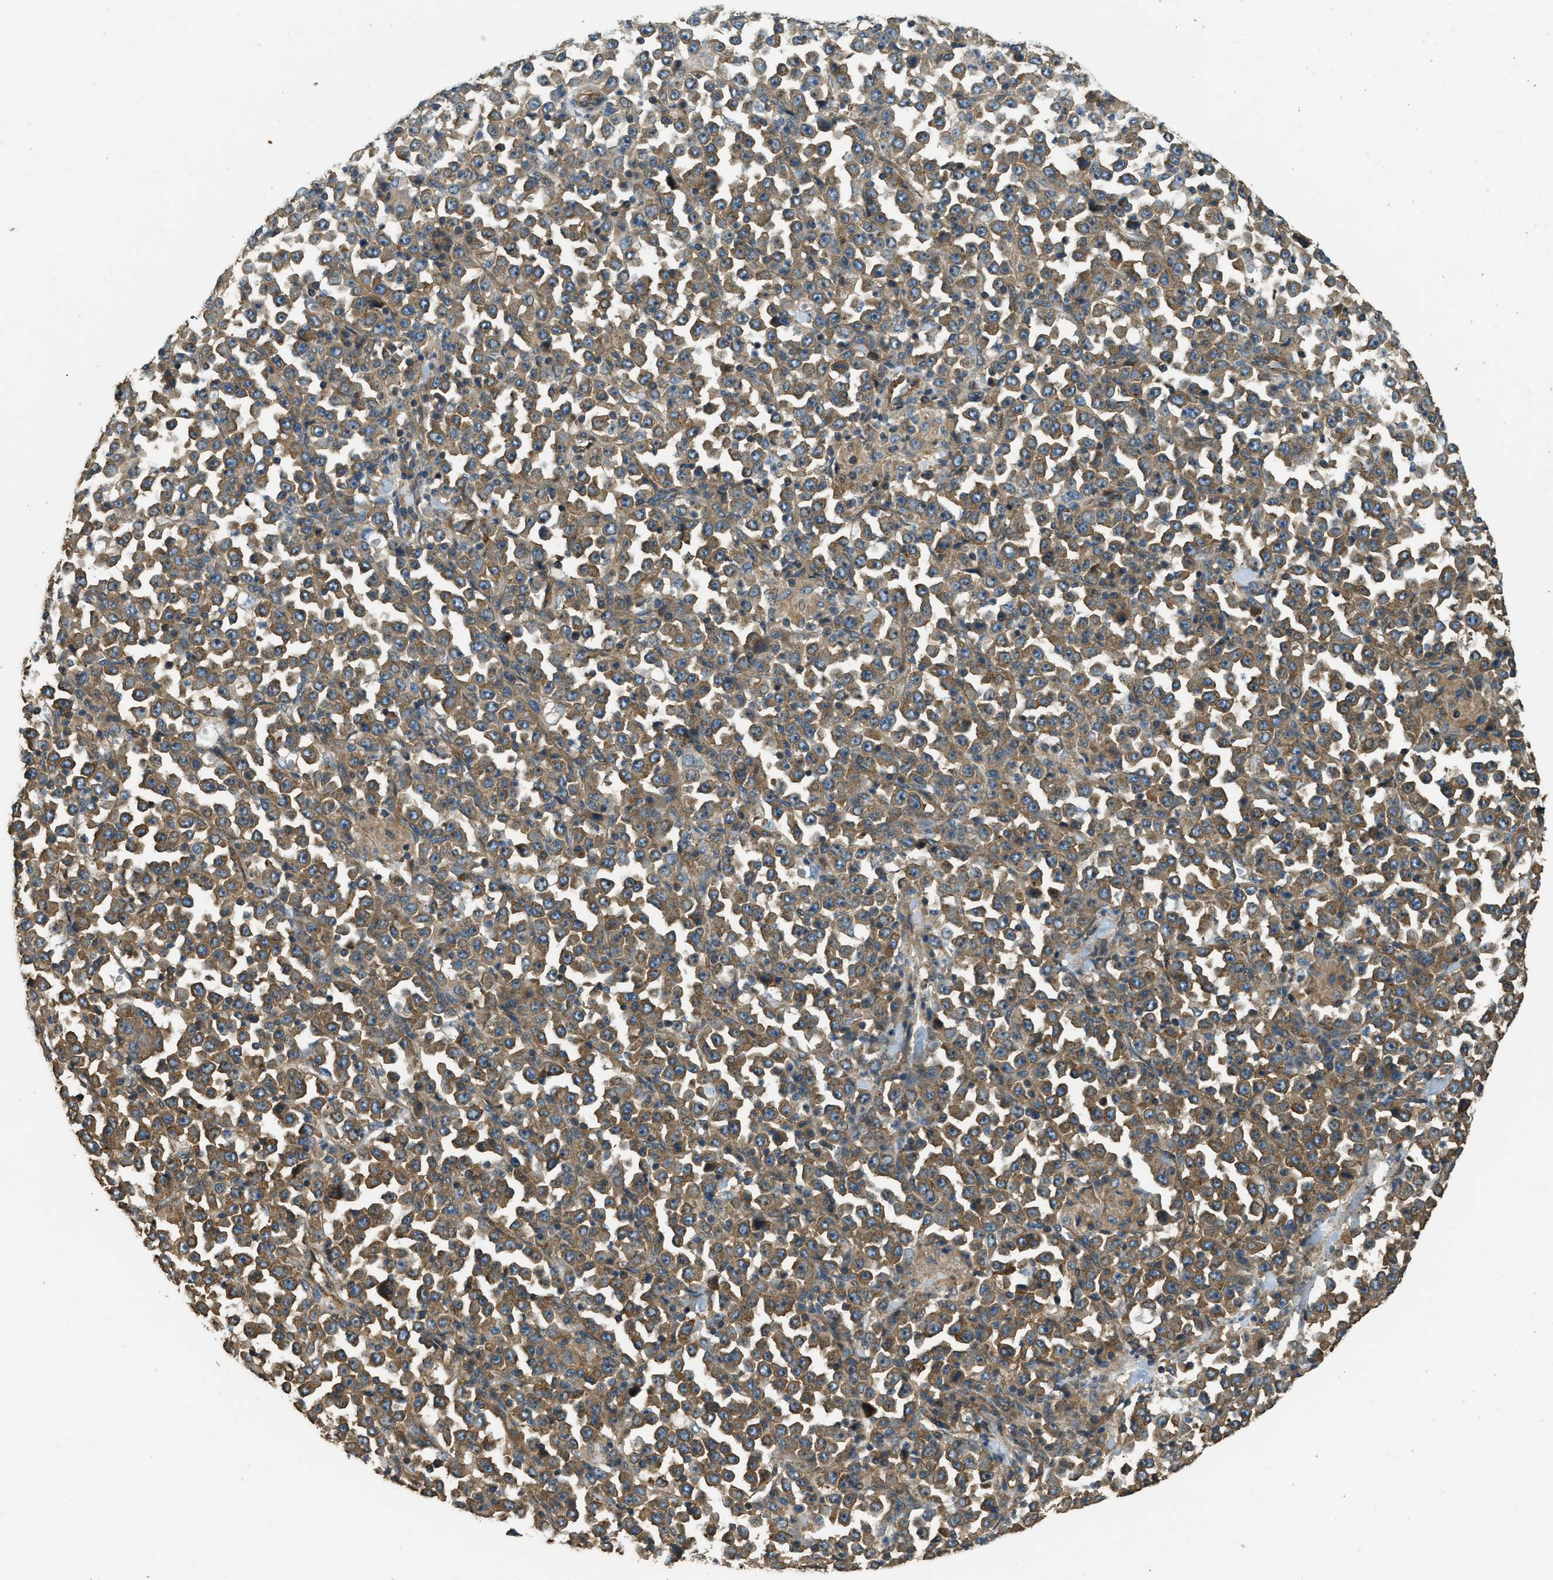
{"staining": {"intensity": "moderate", "quantity": ">75%", "location": "cytoplasmic/membranous"}, "tissue": "stomach cancer", "cell_type": "Tumor cells", "image_type": "cancer", "snomed": [{"axis": "morphology", "description": "Normal tissue, NOS"}, {"axis": "morphology", "description": "Adenocarcinoma, NOS"}, {"axis": "topography", "description": "Stomach, upper"}, {"axis": "topography", "description": "Stomach"}], "caption": "Stomach adenocarcinoma stained with DAB IHC shows medium levels of moderate cytoplasmic/membranous positivity in approximately >75% of tumor cells.", "gene": "MARS1", "patient": {"sex": "male", "age": 59}}